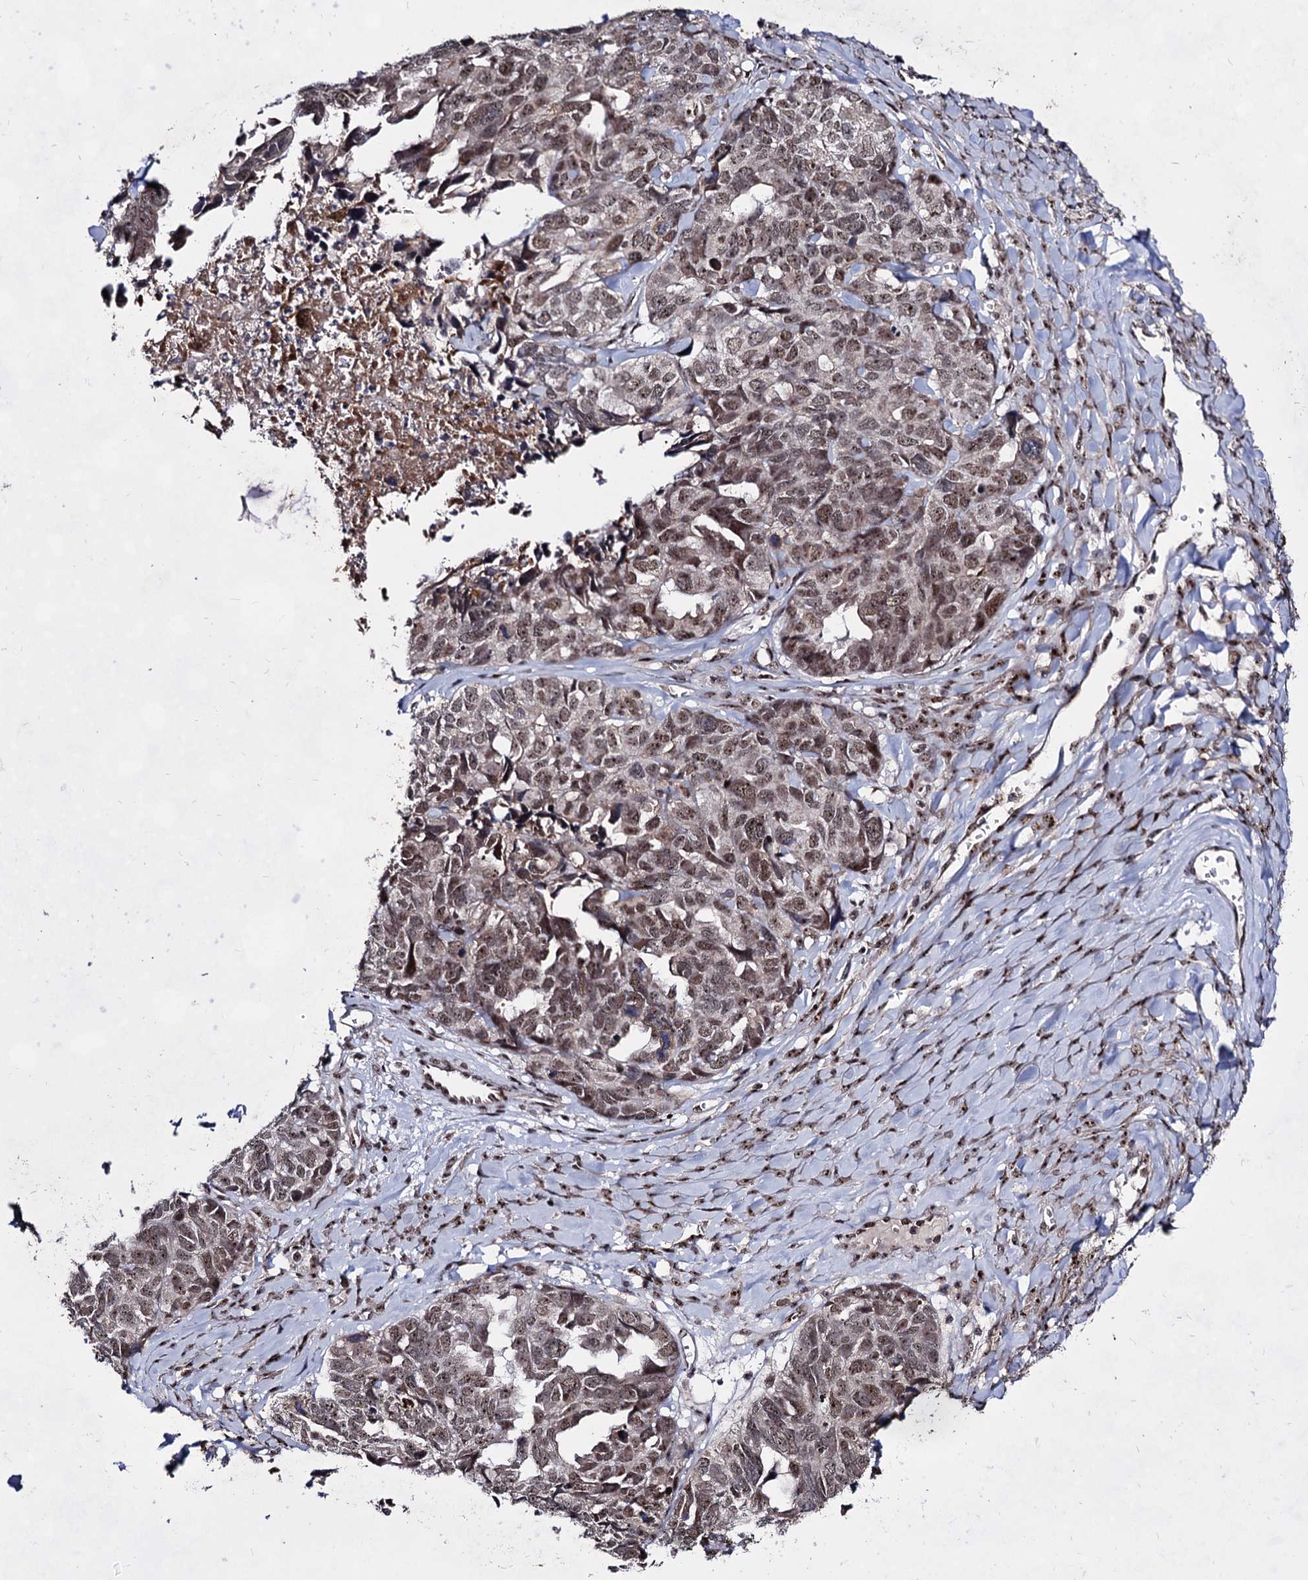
{"staining": {"intensity": "moderate", "quantity": ">75%", "location": "nuclear"}, "tissue": "ovarian cancer", "cell_type": "Tumor cells", "image_type": "cancer", "snomed": [{"axis": "morphology", "description": "Cystadenocarcinoma, serous, NOS"}, {"axis": "topography", "description": "Ovary"}], "caption": "Ovarian cancer stained with a brown dye displays moderate nuclear positive expression in approximately >75% of tumor cells.", "gene": "EXOSC10", "patient": {"sex": "female", "age": 79}}